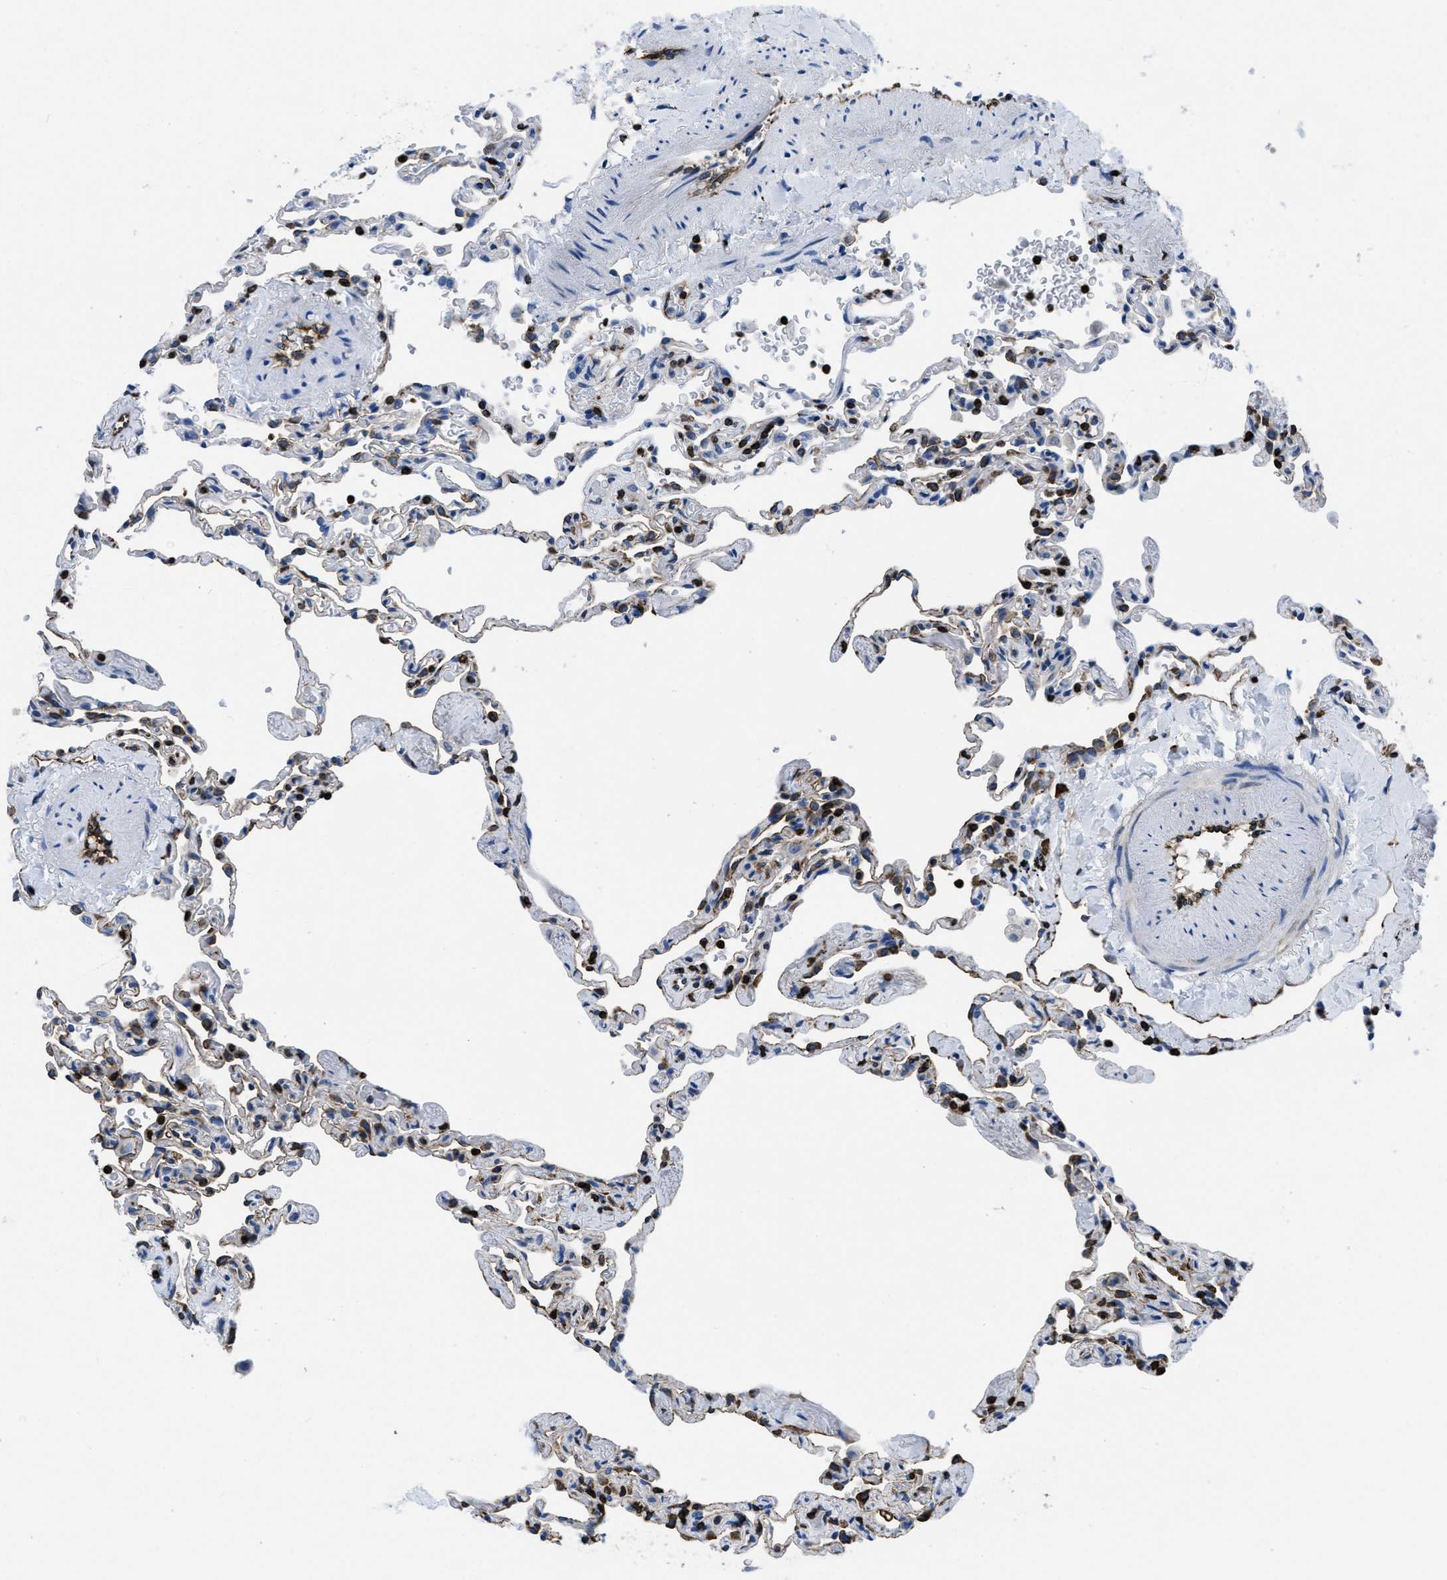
{"staining": {"intensity": "negative", "quantity": "none", "location": "none"}, "tissue": "lung", "cell_type": "Alveolar cells", "image_type": "normal", "snomed": [{"axis": "morphology", "description": "Normal tissue, NOS"}, {"axis": "topography", "description": "Lung"}], "caption": "Immunohistochemical staining of benign lung exhibits no significant expression in alveolar cells.", "gene": "ITGA3", "patient": {"sex": "male", "age": 59}}